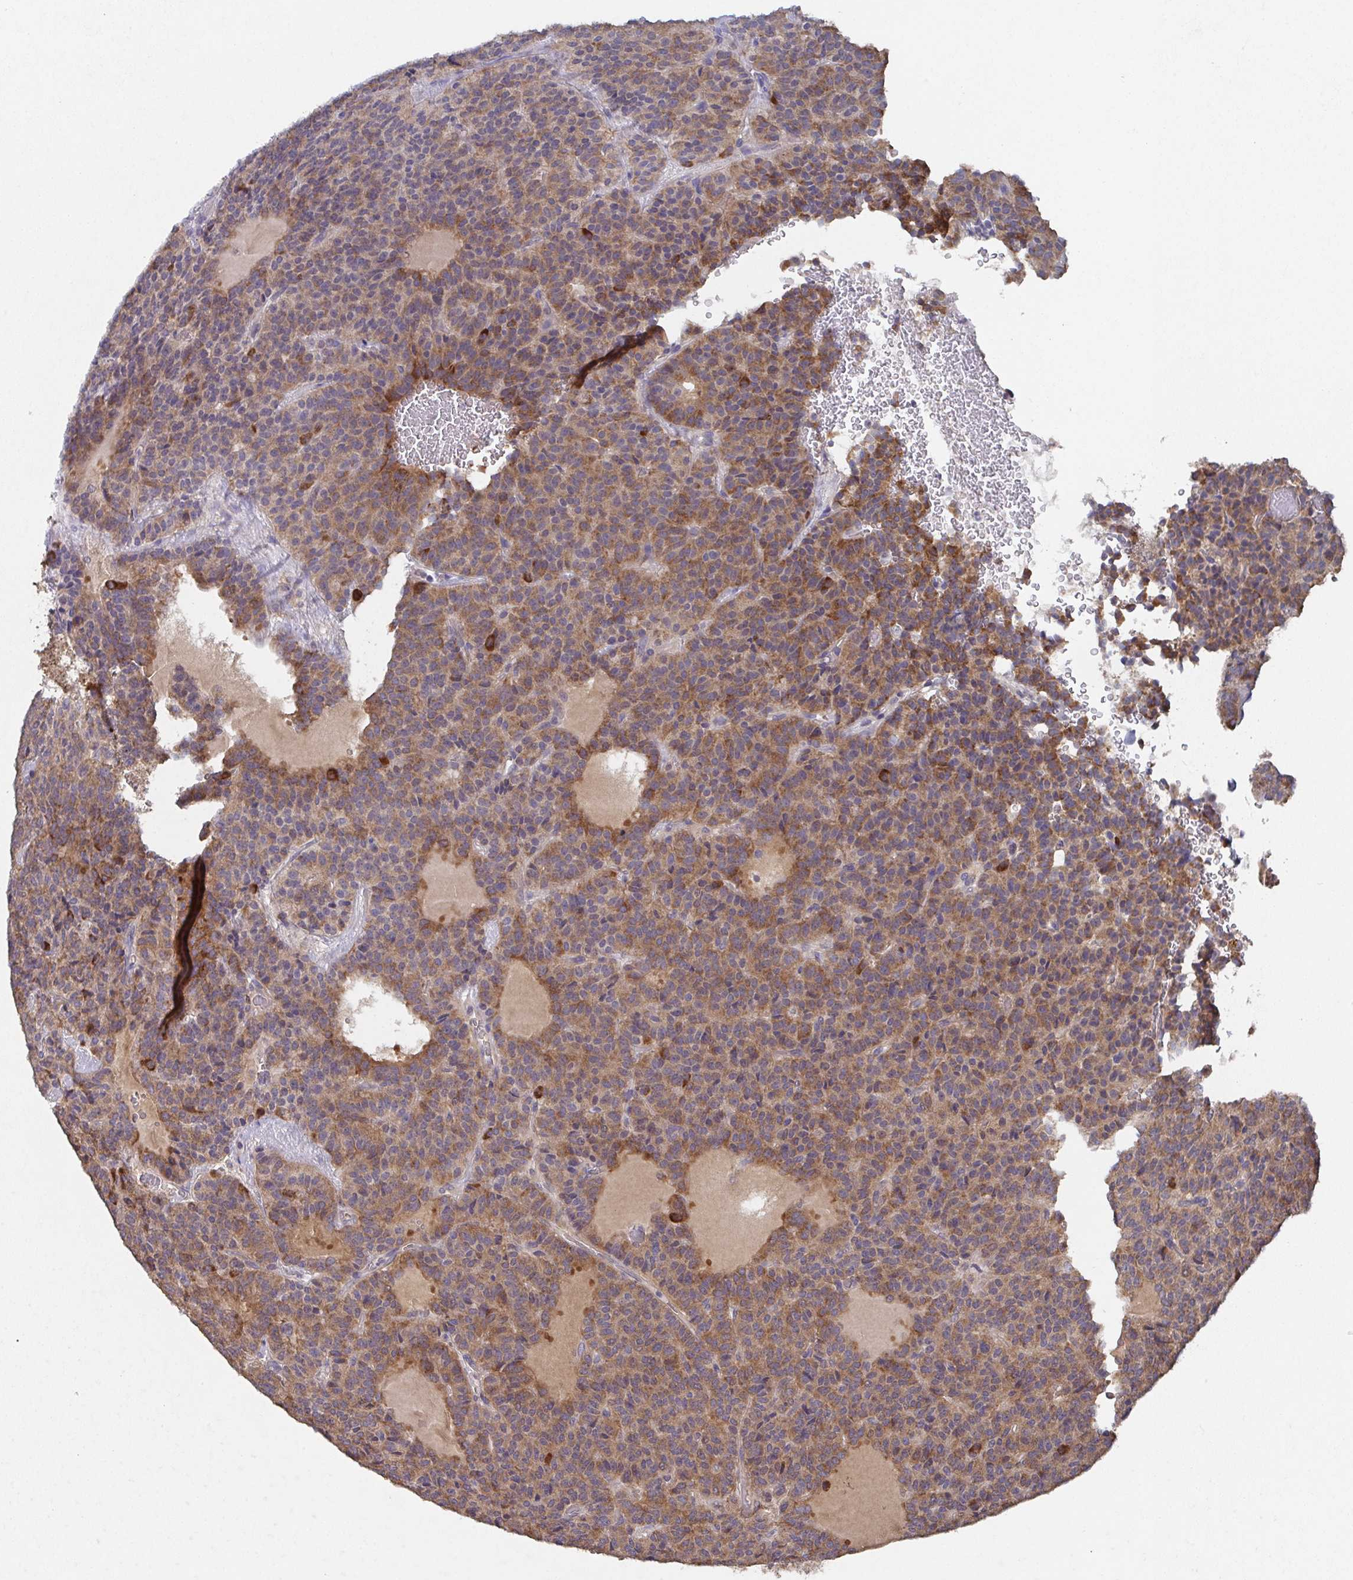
{"staining": {"intensity": "moderate", "quantity": ">75%", "location": "cytoplasmic/membranous"}, "tissue": "carcinoid", "cell_type": "Tumor cells", "image_type": "cancer", "snomed": [{"axis": "morphology", "description": "Carcinoid, malignant, NOS"}, {"axis": "topography", "description": "Lung"}], "caption": "IHC (DAB) staining of malignant carcinoid exhibits moderate cytoplasmic/membranous protein expression in about >75% of tumor cells.", "gene": "MT-ND3", "patient": {"sex": "male", "age": 70}}